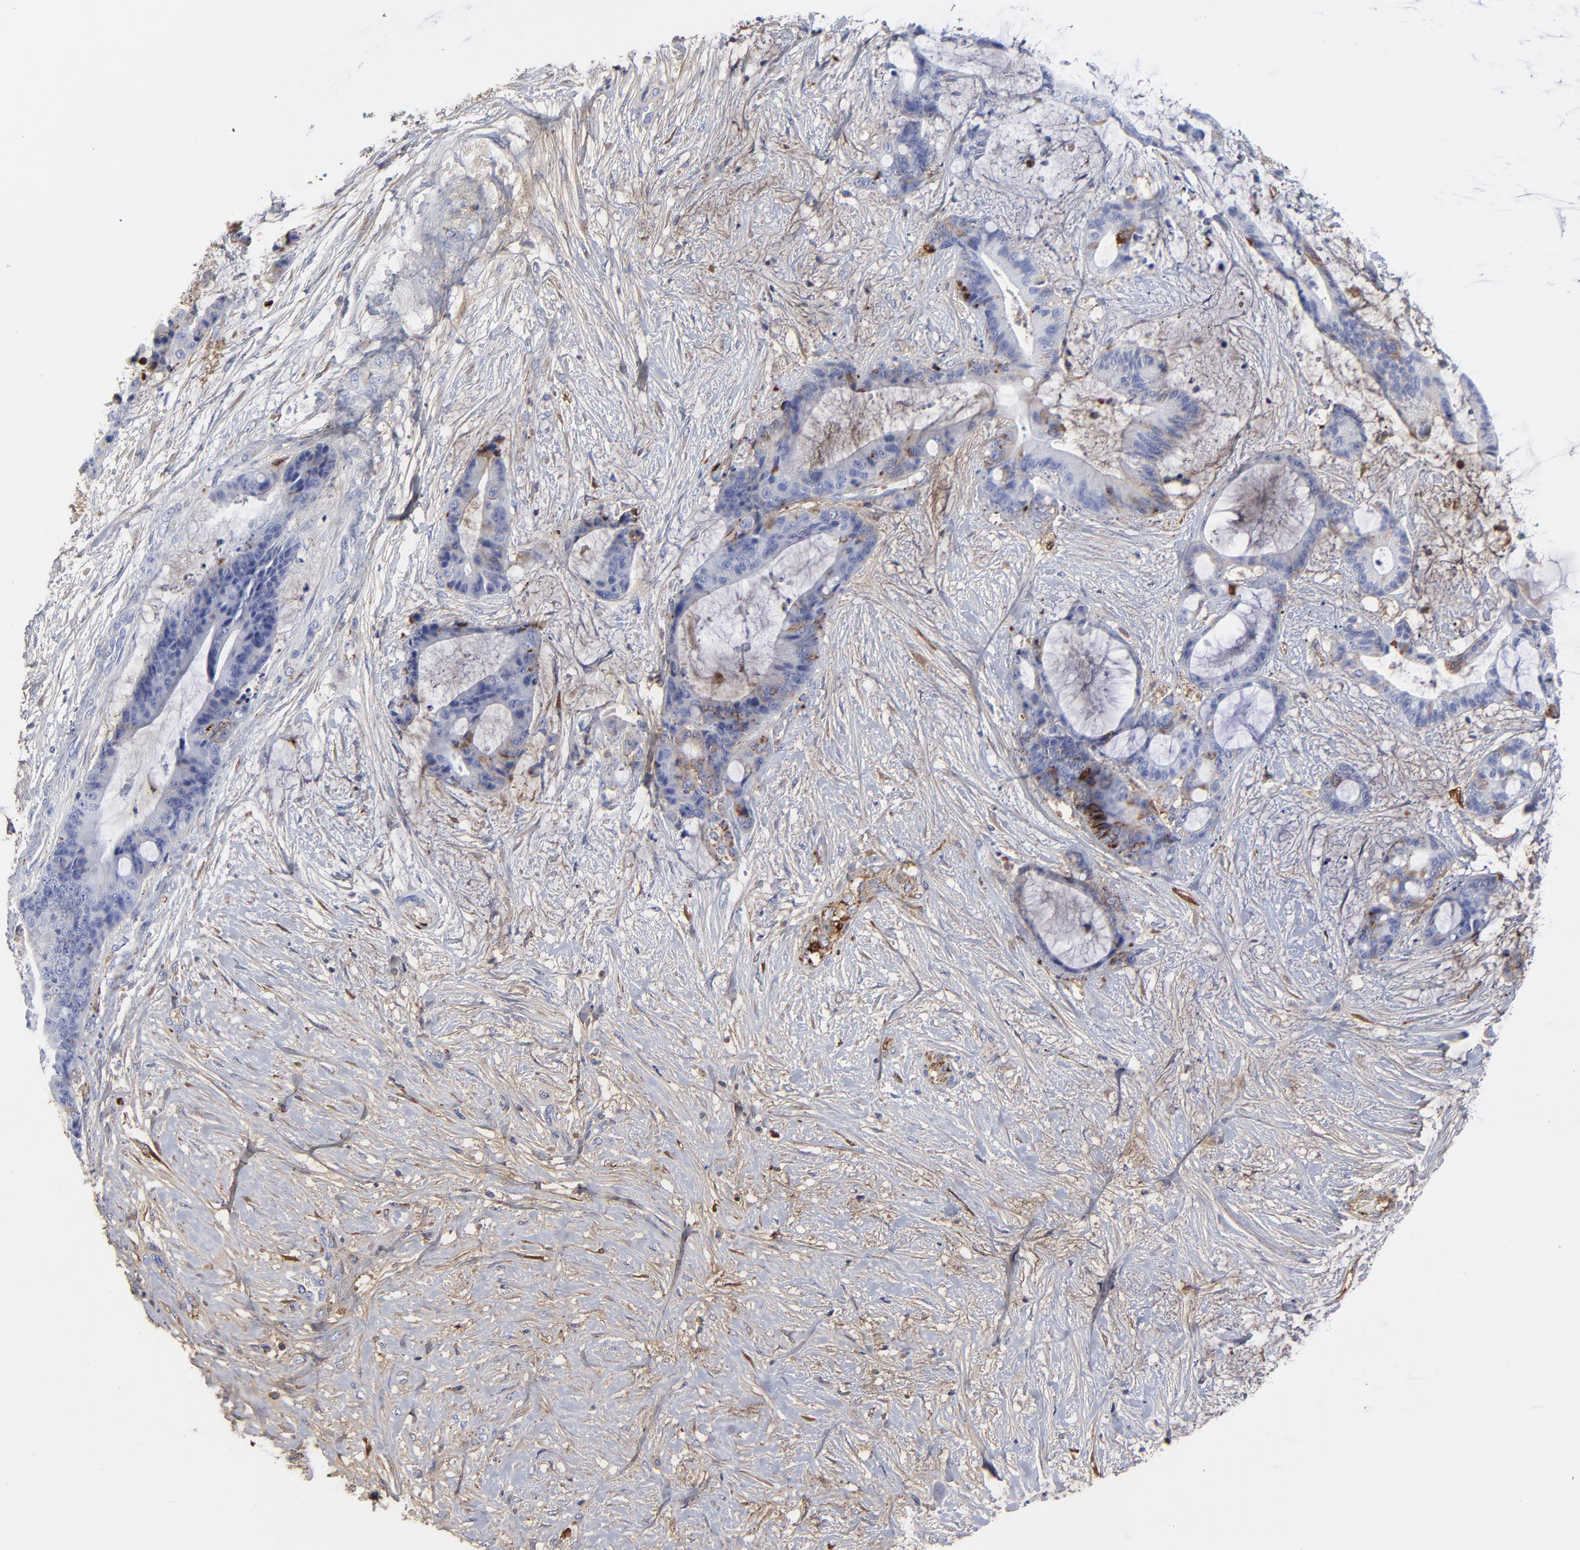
{"staining": {"intensity": "strong", "quantity": "25%-75%", "location": "cytoplasmic/membranous"}, "tissue": "liver cancer", "cell_type": "Tumor cells", "image_type": "cancer", "snomed": [{"axis": "morphology", "description": "Cholangiocarcinoma"}, {"axis": "topography", "description": "Liver"}], "caption": "A brown stain shows strong cytoplasmic/membranous expression of a protein in human liver cholangiocarcinoma tumor cells.", "gene": "DCN", "patient": {"sex": "female", "age": 73}}